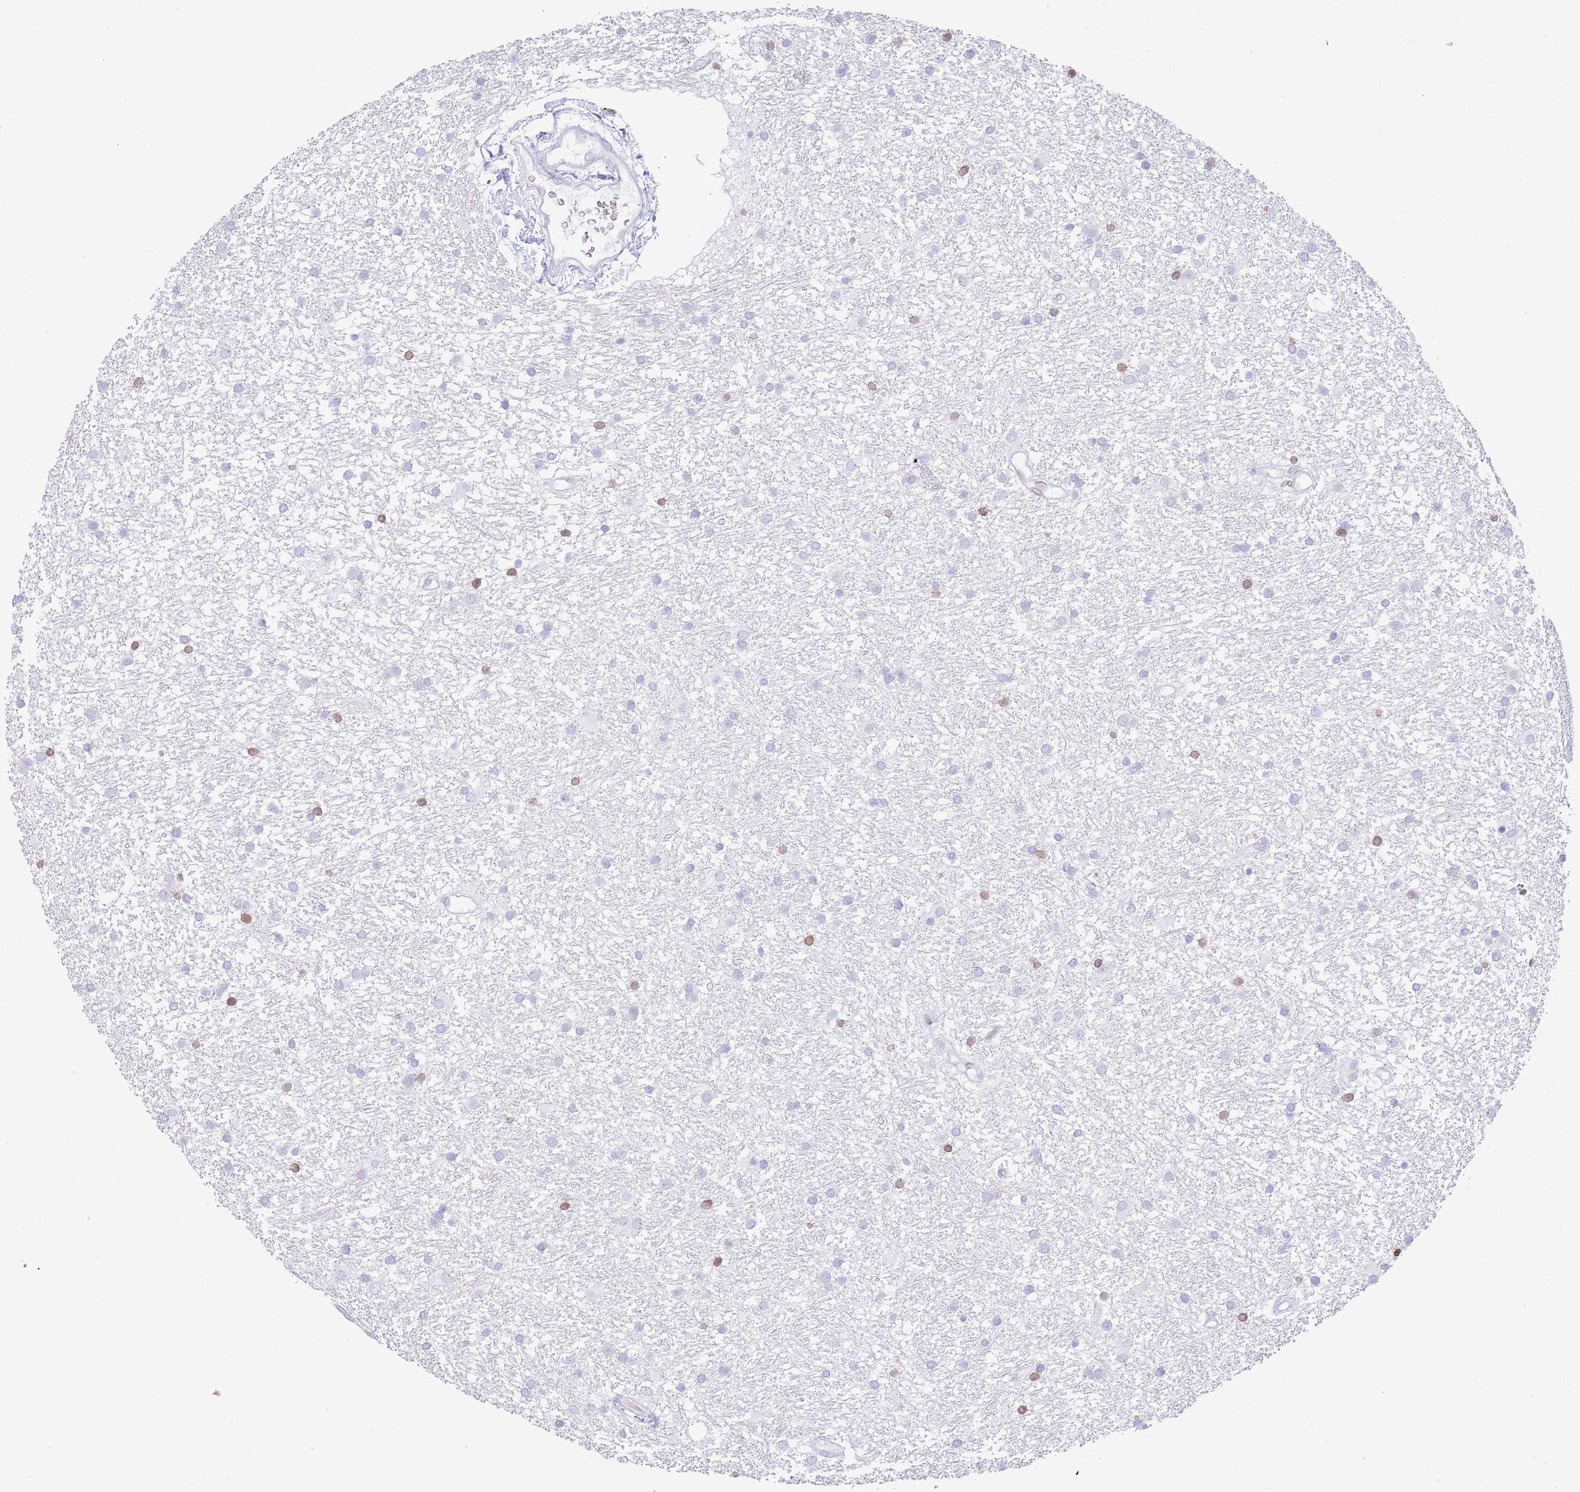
{"staining": {"intensity": "negative", "quantity": "none", "location": "none"}, "tissue": "glioma", "cell_type": "Tumor cells", "image_type": "cancer", "snomed": [{"axis": "morphology", "description": "Glioma, malignant, High grade"}, {"axis": "topography", "description": "Brain"}], "caption": "The micrograph displays no significant positivity in tumor cells of glioma. (Brightfield microscopy of DAB immunohistochemistry at high magnification).", "gene": "LBR", "patient": {"sex": "male", "age": 77}}